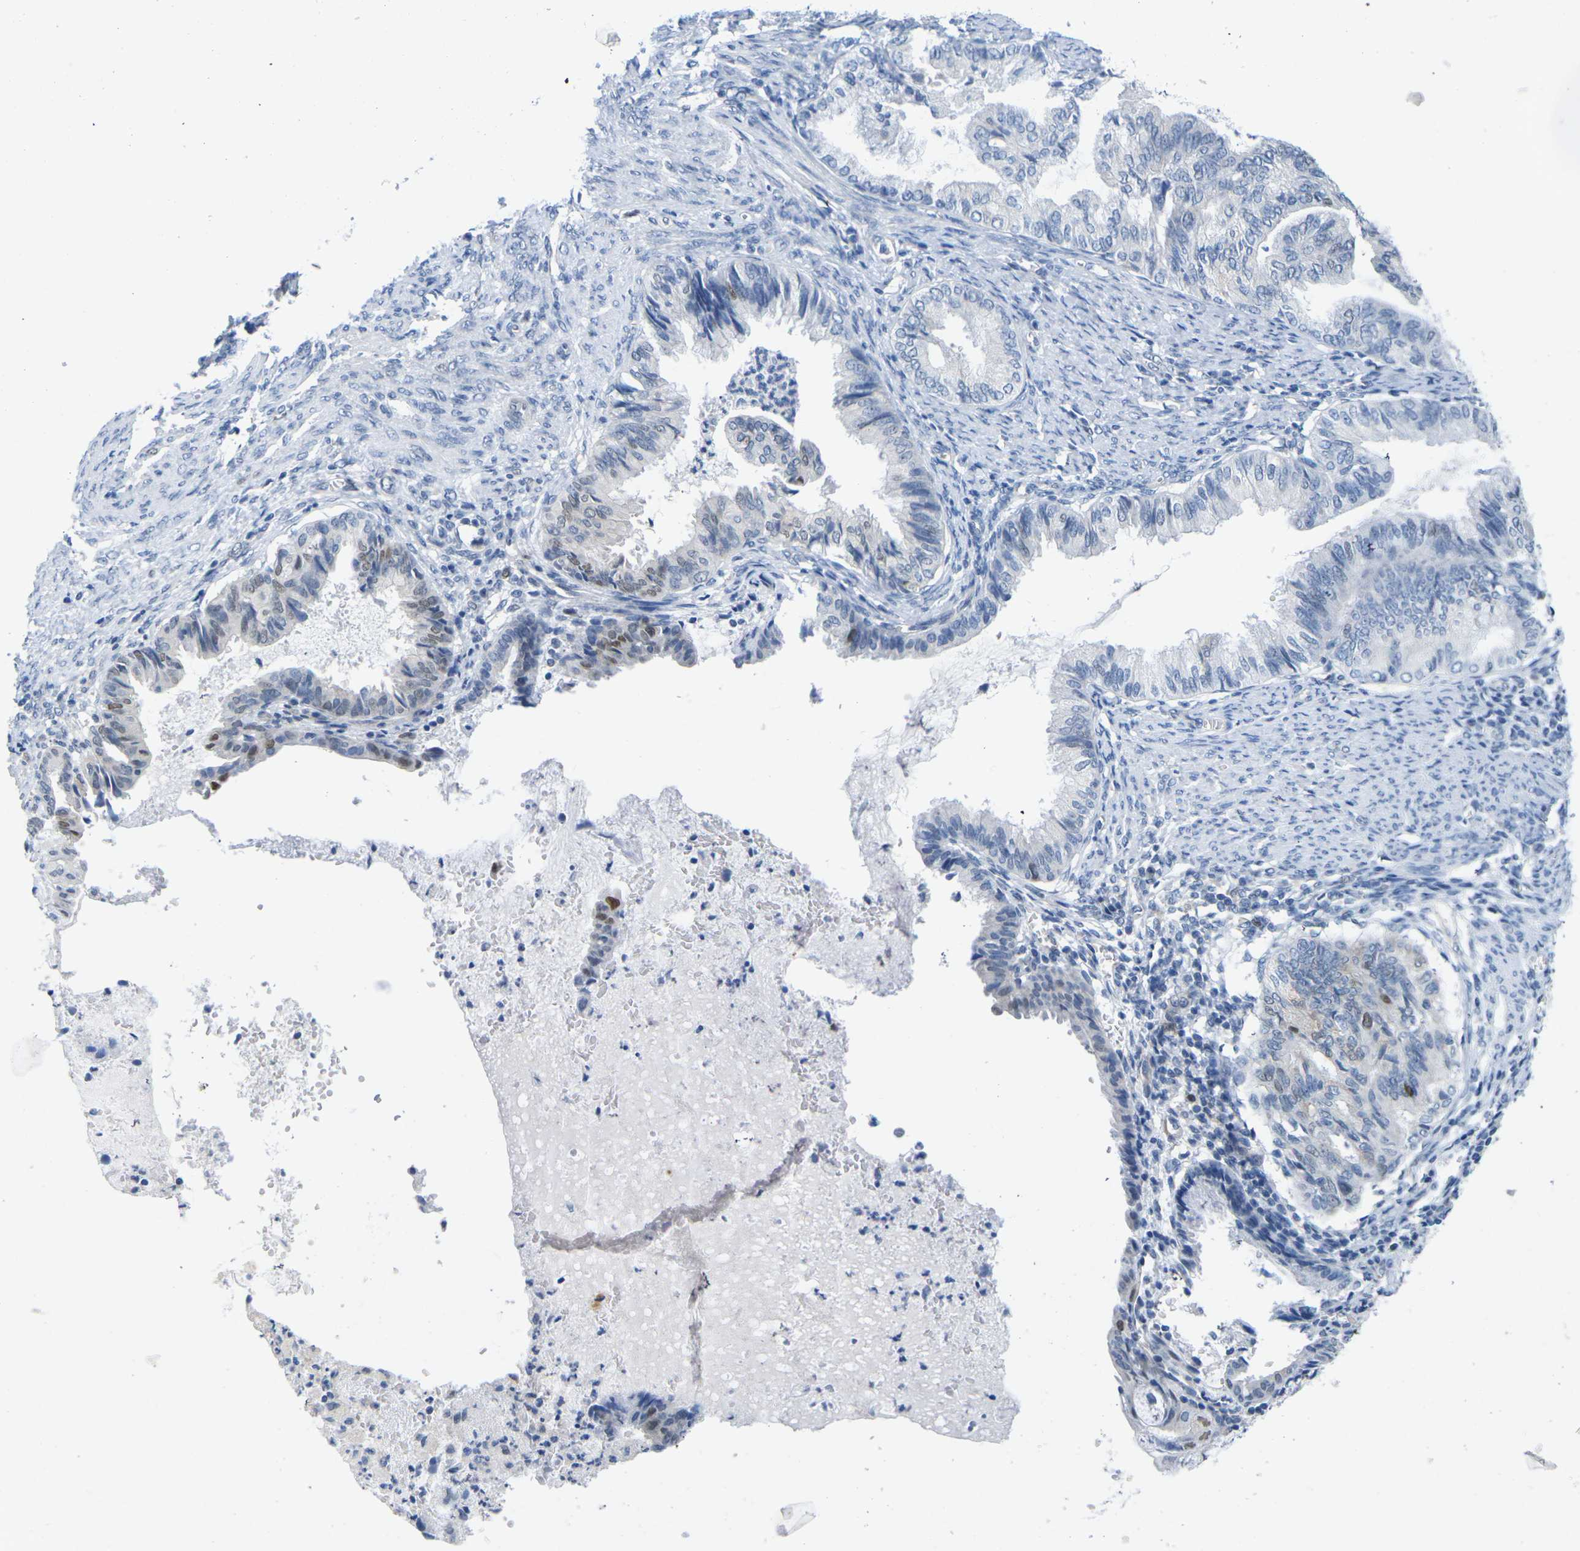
{"staining": {"intensity": "negative", "quantity": "none", "location": "none"}, "tissue": "endometrial cancer", "cell_type": "Tumor cells", "image_type": "cancer", "snomed": [{"axis": "morphology", "description": "Adenocarcinoma, NOS"}, {"axis": "topography", "description": "Endometrium"}], "caption": "This is a micrograph of immunohistochemistry staining of endometrial cancer (adenocarcinoma), which shows no positivity in tumor cells.", "gene": "CDK2", "patient": {"sex": "female", "age": 86}}